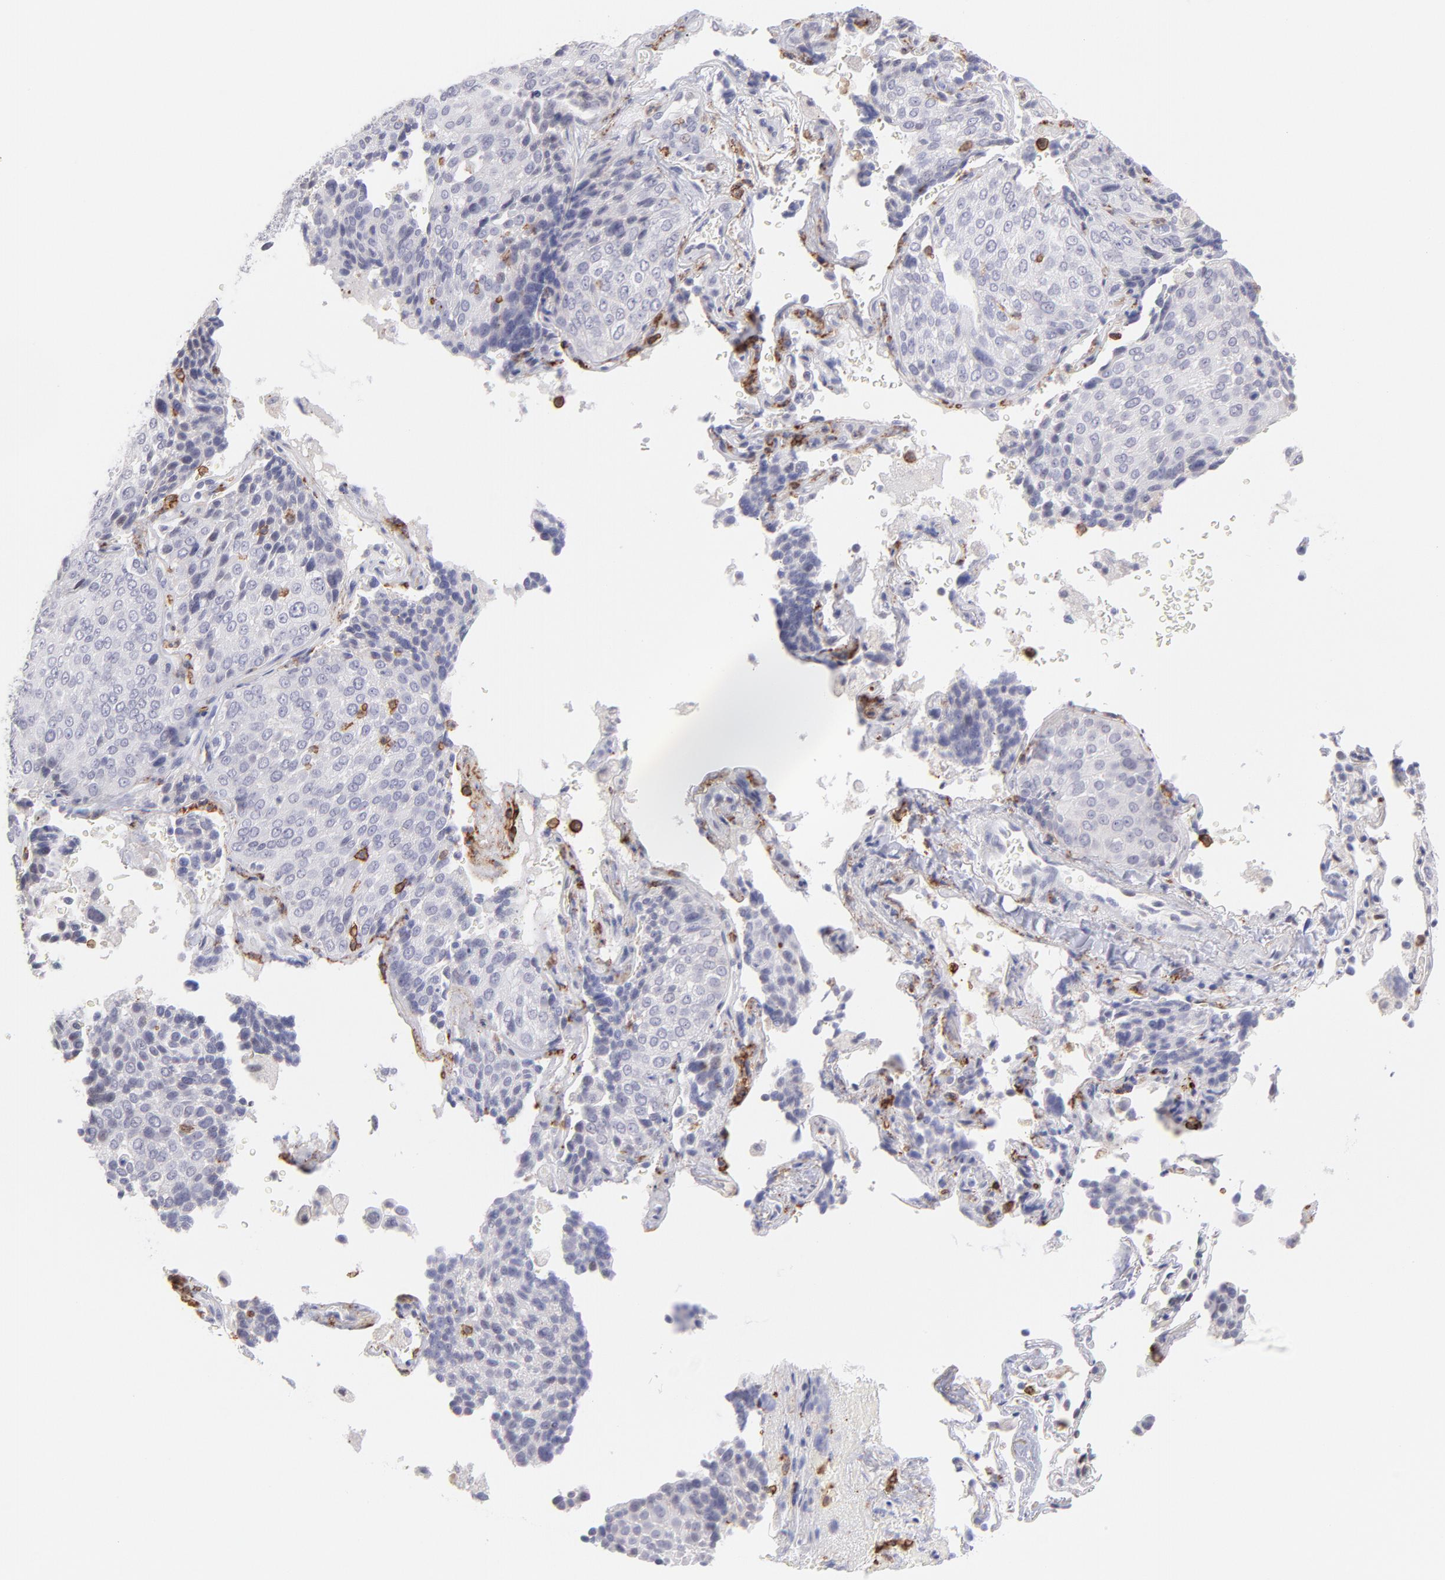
{"staining": {"intensity": "negative", "quantity": "none", "location": "none"}, "tissue": "lung cancer", "cell_type": "Tumor cells", "image_type": "cancer", "snomed": [{"axis": "morphology", "description": "Squamous cell carcinoma, NOS"}, {"axis": "topography", "description": "Lung"}], "caption": "The histopathology image reveals no significant staining in tumor cells of squamous cell carcinoma (lung).", "gene": "LTB4R", "patient": {"sex": "male", "age": 54}}